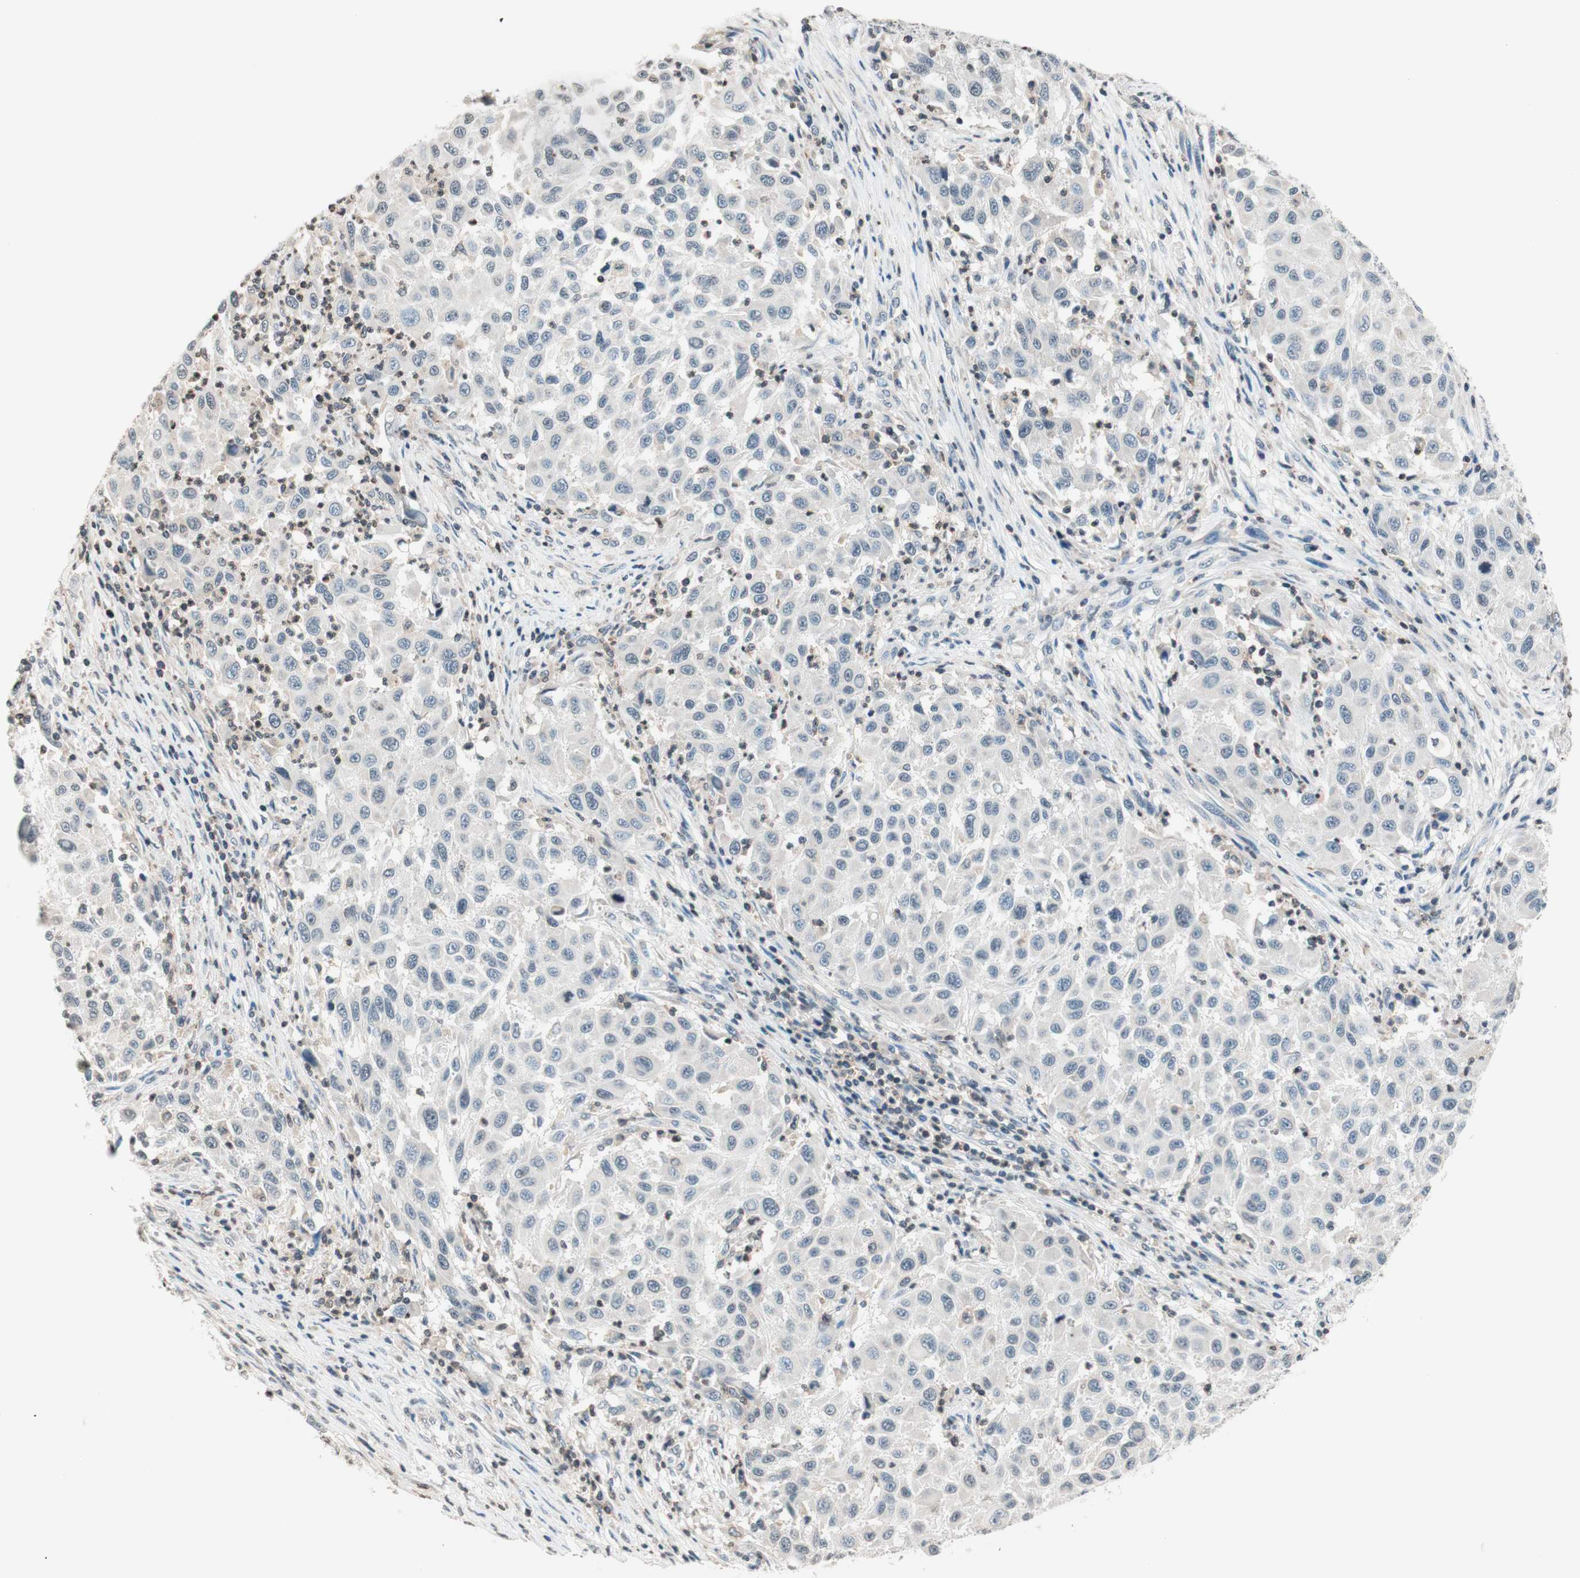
{"staining": {"intensity": "negative", "quantity": "none", "location": "none"}, "tissue": "melanoma", "cell_type": "Tumor cells", "image_type": "cancer", "snomed": [{"axis": "morphology", "description": "Malignant melanoma, Metastatic site"}, {"axis": "topography", "description": "Lymph node"}], "caption": "Melanoma was stained to show a protein in brown. There is no significant expression in tumor cells.", "gene": "WIPF1", "patient": {"sex": "male", "age": 61}}